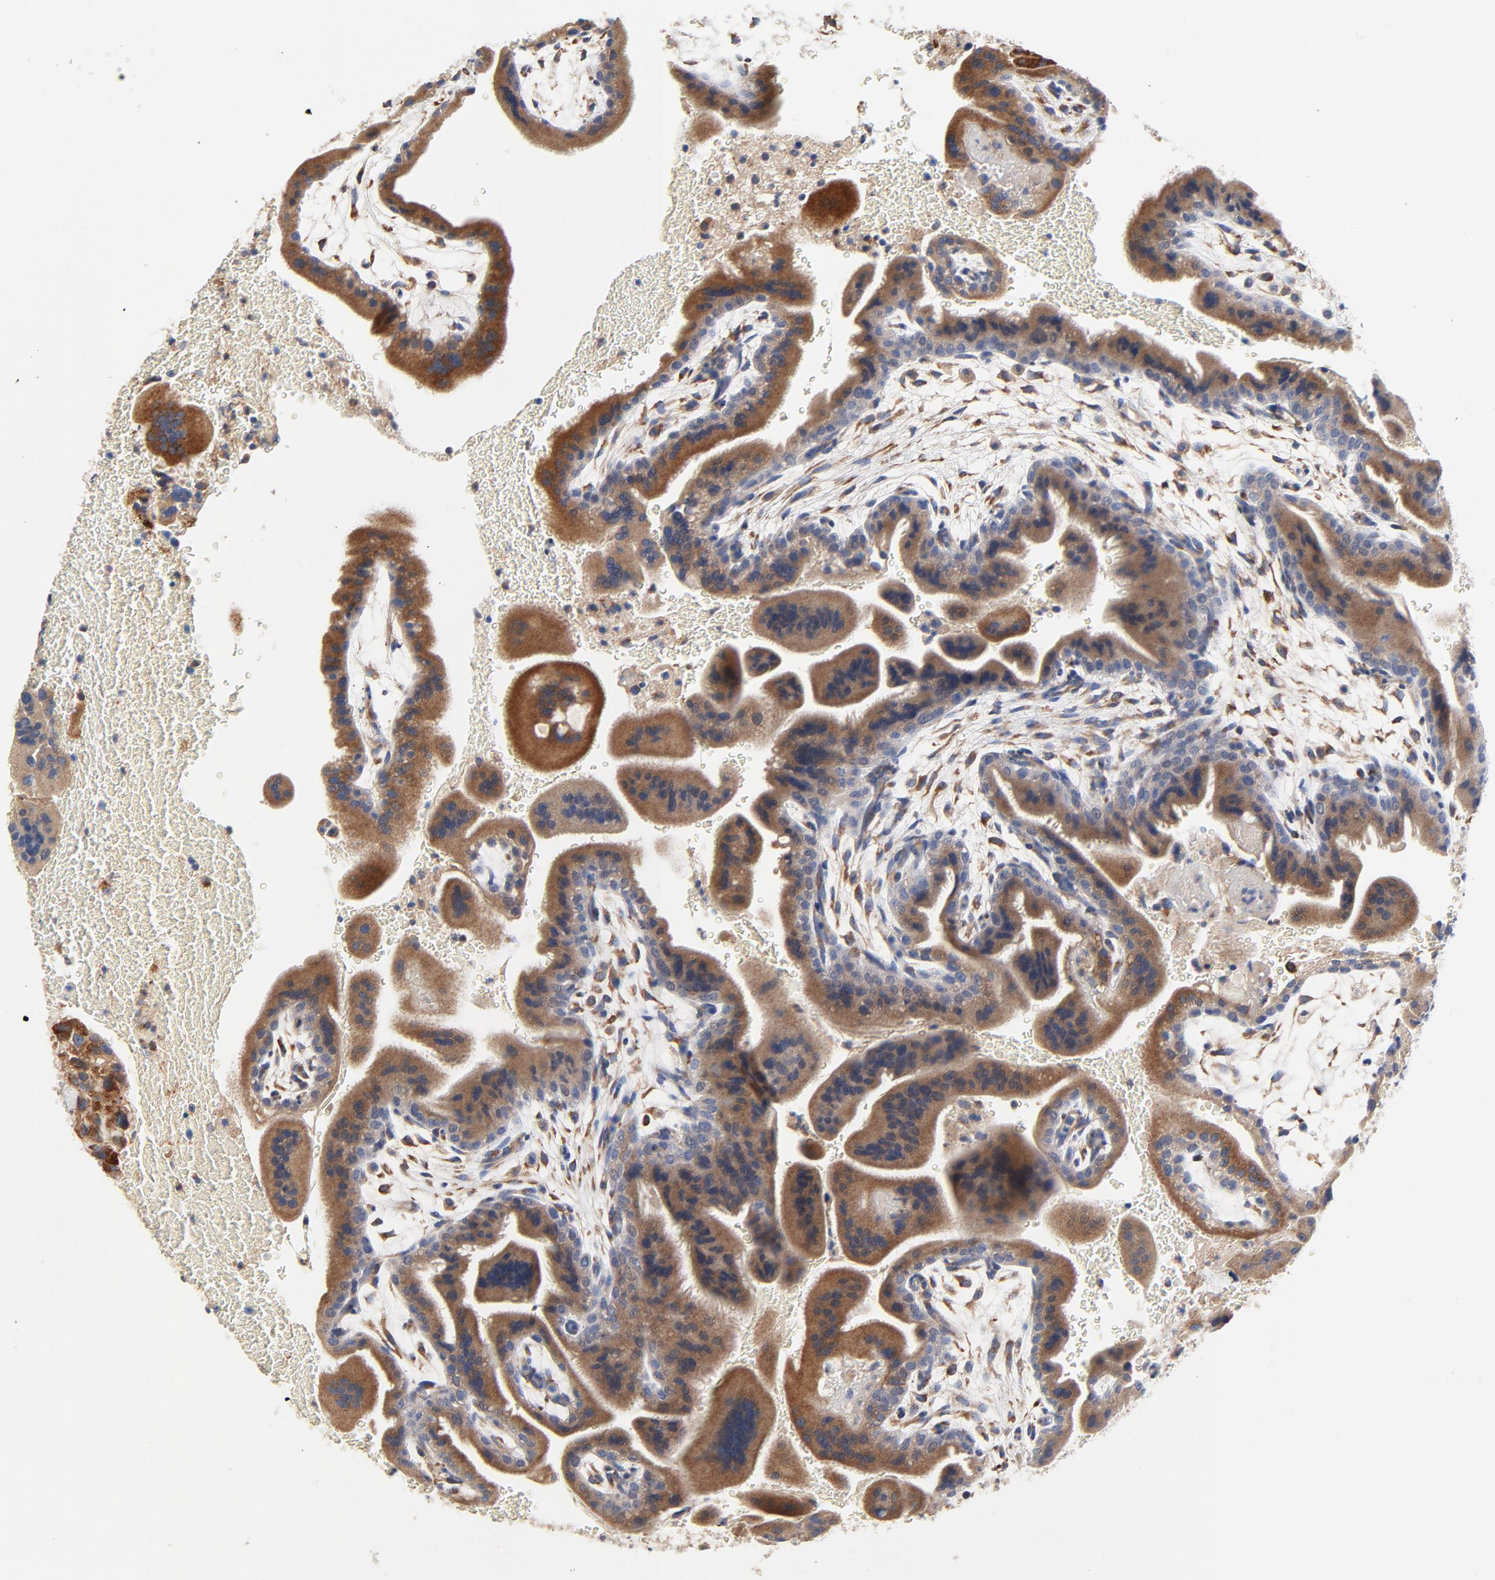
{"staining": {"intensity": "strong", "quantity": ">75%", "location": "cytoplasmic/membranous"}, "tissue": "placenta", "cell_type": "Trophoblastic cells", "image_type": "normal", "snomed": [{"axis": "morphology", "description": "Normal tissue, NOS"}, {"axis": "topography", "description": "Placenta"}], "caption": "Brown immunohistochemical staining in unremarkable human placenta displays strong cytoplasmic/membranous expression in approximately >75% of trophoblastic cells. The protein is shown in brown color, while the nuclei are stained blue.", "gene": "VAV2", "patient": {"sex": "female", "age": 19}}